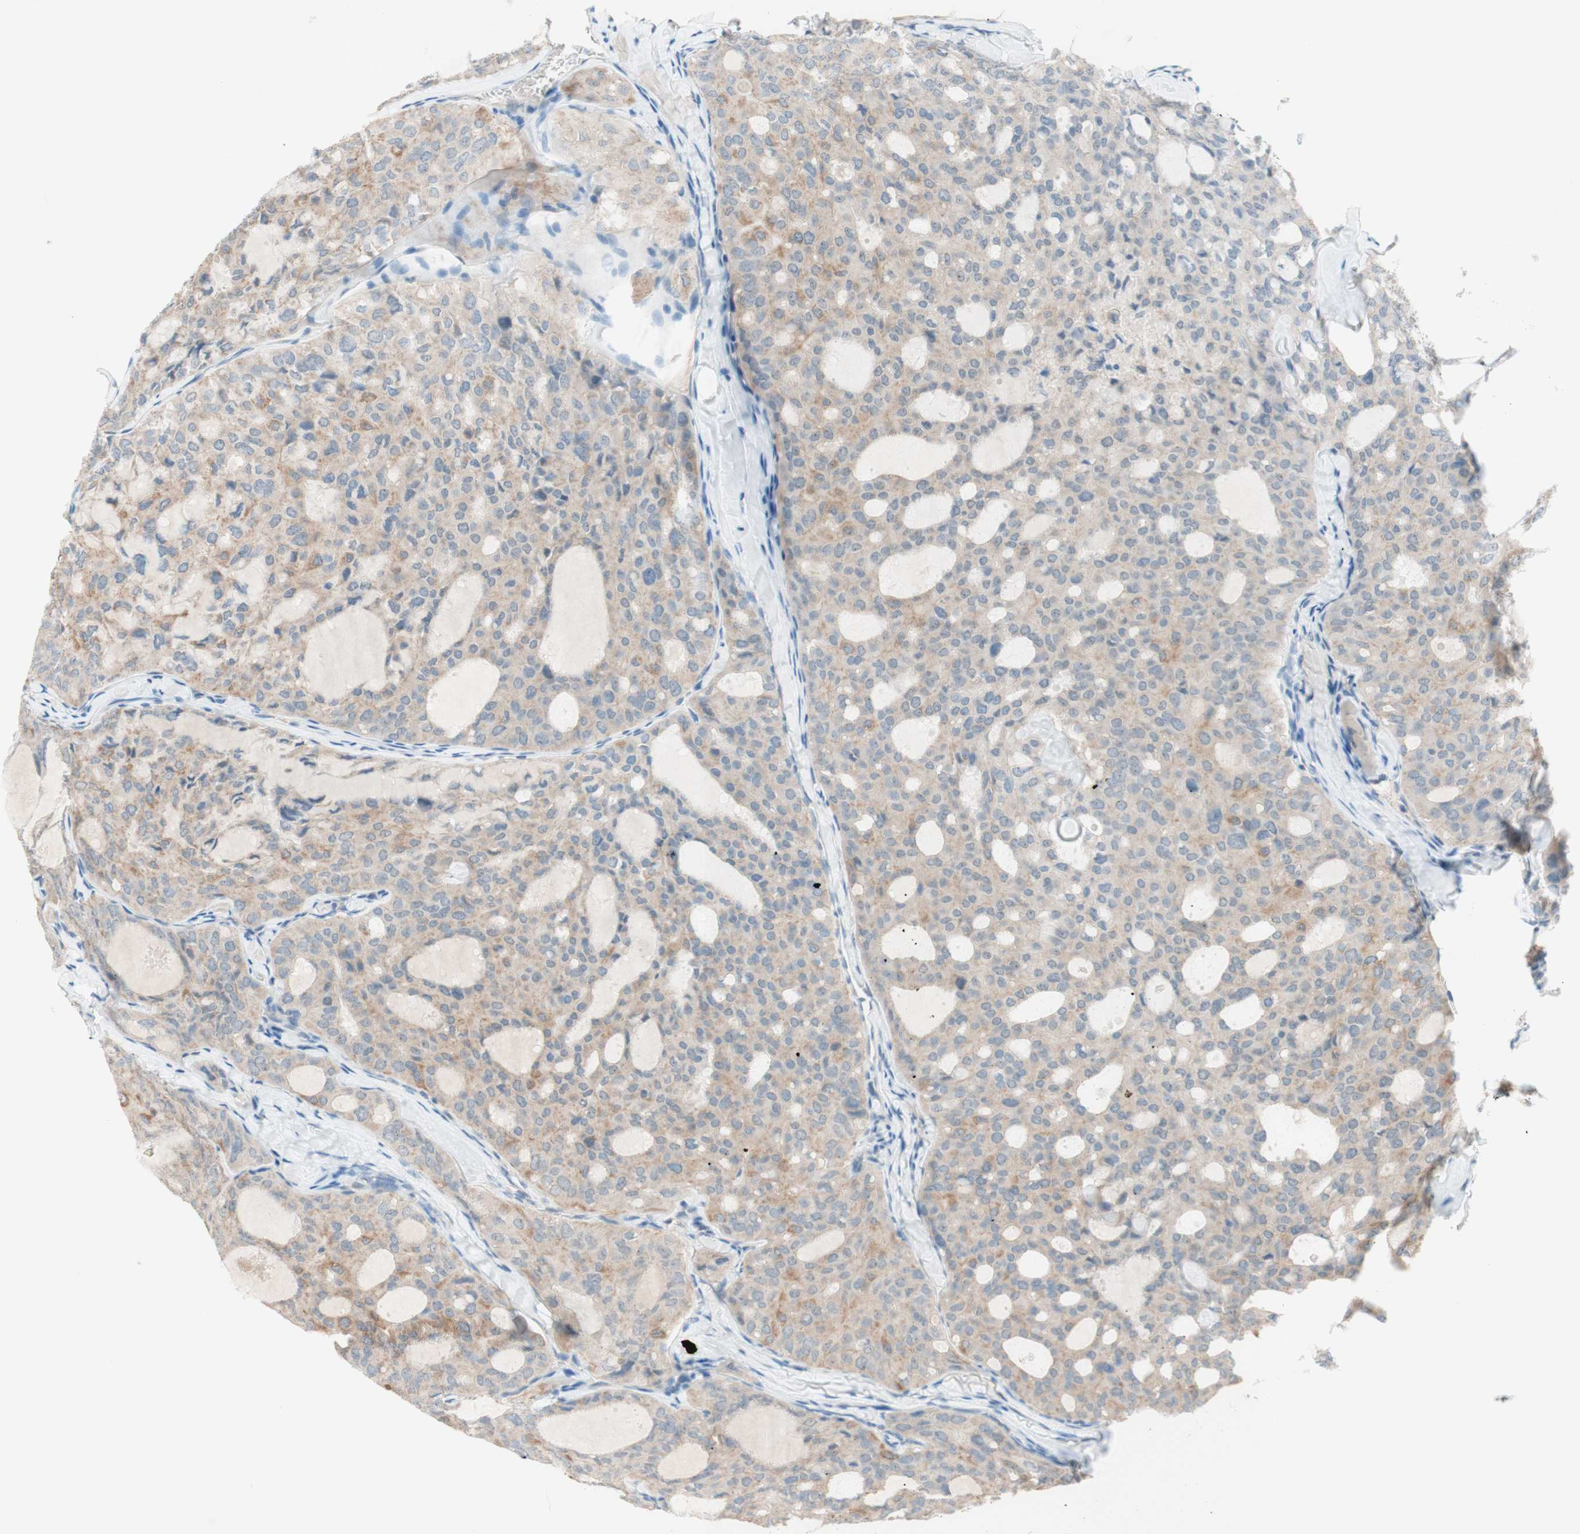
{"staining": {"intensity": "weak", "quantity": "25%-75%", "location": "cytoplasmic/membranous"}, "tissue": "thyroid cancer", "cell_type": "Tumor cells", "image_type": "cancer", "snomed": [{"axis": "morphology", "description": "Follicular adenoma carcinoma, NOS"}, {"axis": "topography", "description": "Thyroid gland"}], "caption": "The immunohistochemical stain shows weak cytoplasmic/membranous staining in tumor cells of thyroid cancer tissue.", "gene": "JPH1", "patient": {"sex": "male", "age": 75}}